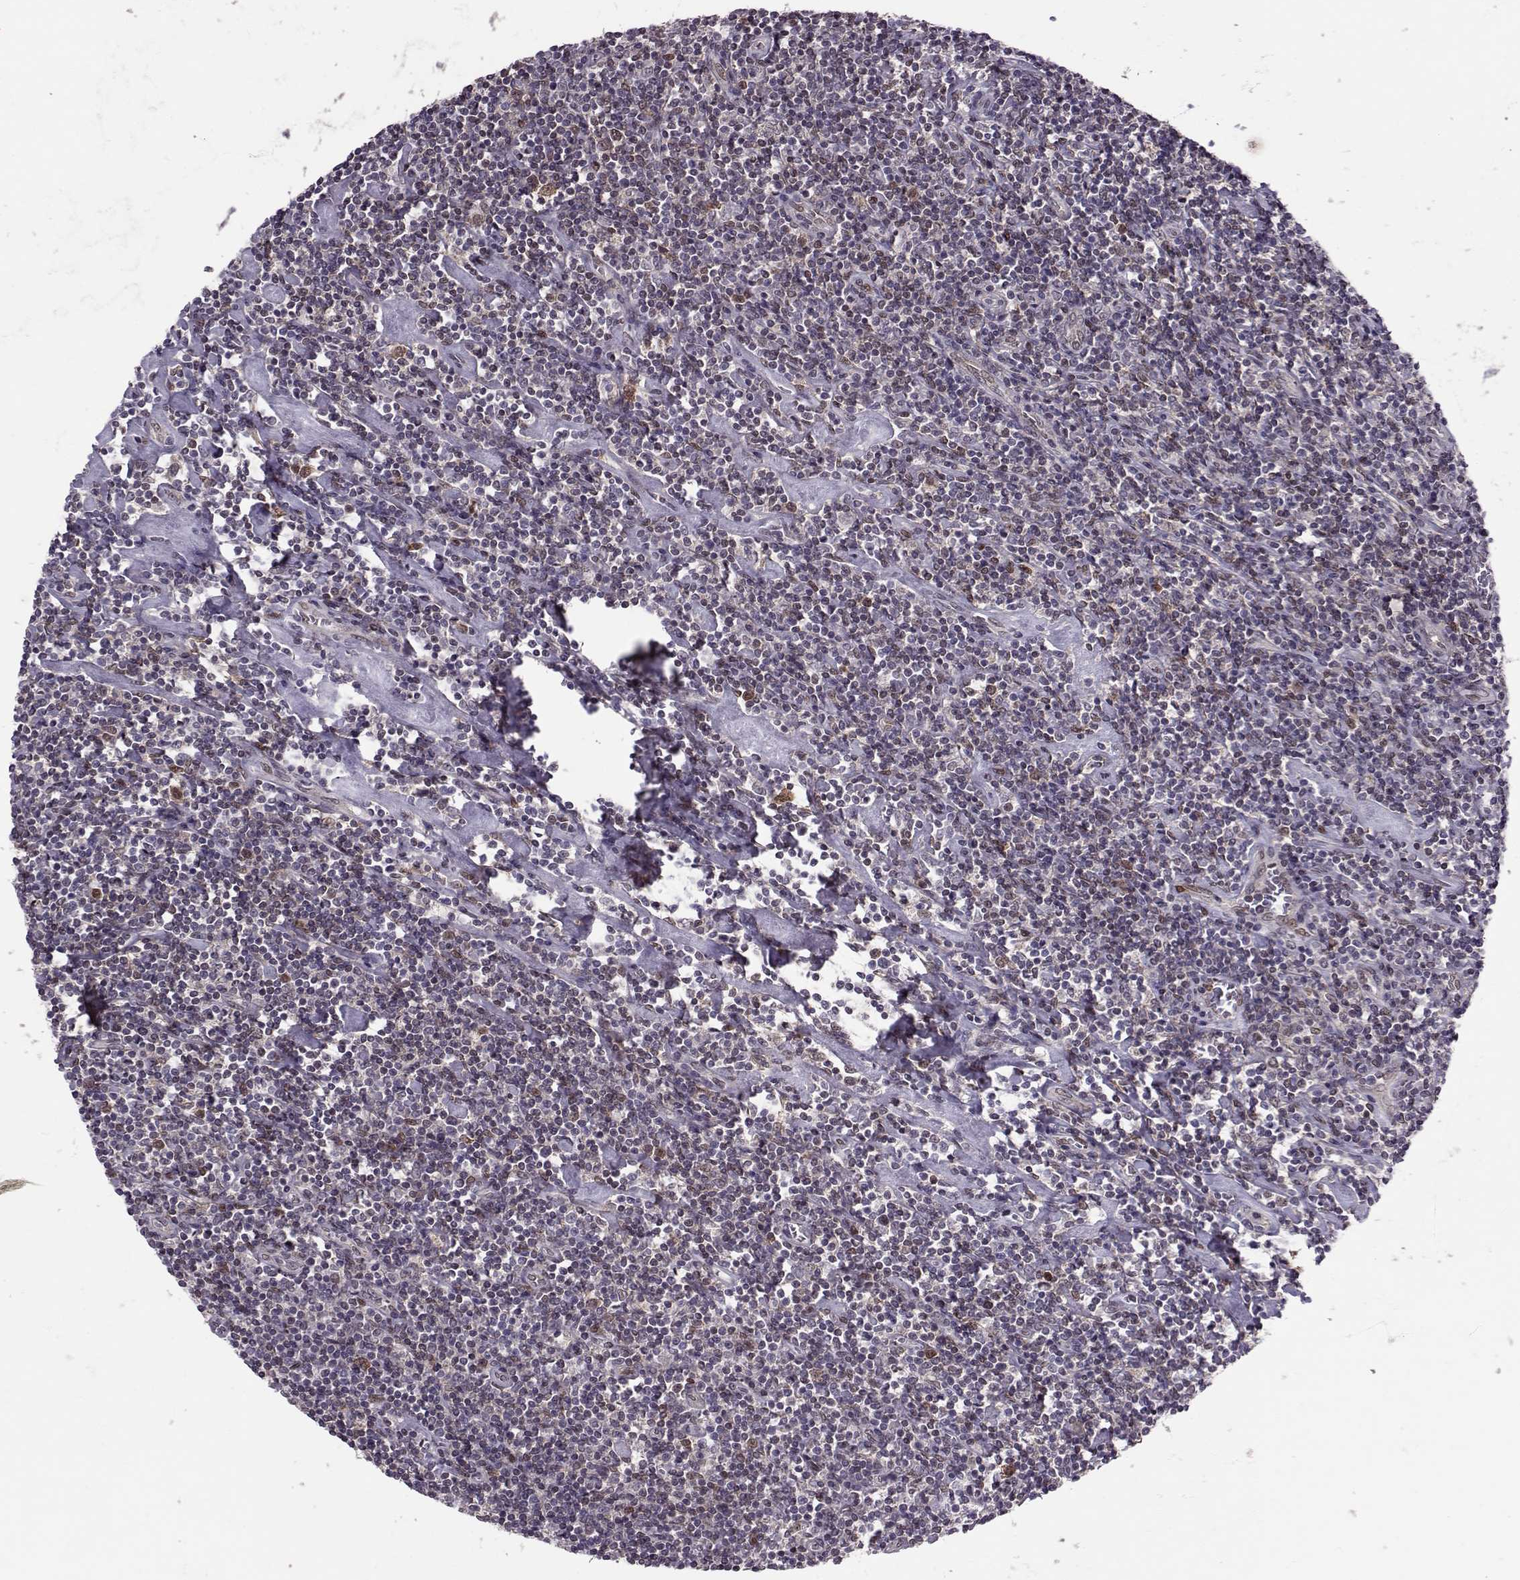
{"staining": {"intensity": "moderate", "quantity": "25%-75%", "location": "cytoplasmic/membranous,nuclear"}, "tissue": "lymphoma", "cell_type": "Tumor cells", "image_type": "cancer", "snomed": [{"axis": "morphology", "description": "Hodgkin's disease, NOS"}, {"axis": "topography", "description": "Lymph node"}], "caption": "Immunohistochemical staining of human lymphoma shows medium levels of moderate cytoplasmic/membranous and nuclear expression in about 25%-75% of tumor cells. (Stains: DAB (3,3'-diaminobenzidine) in brown, nuclei in blue, Microscopy: brightfield microscopy at high magnification).", "gene": "CDK4", "patient": {"sex": "male", "age": 40}}